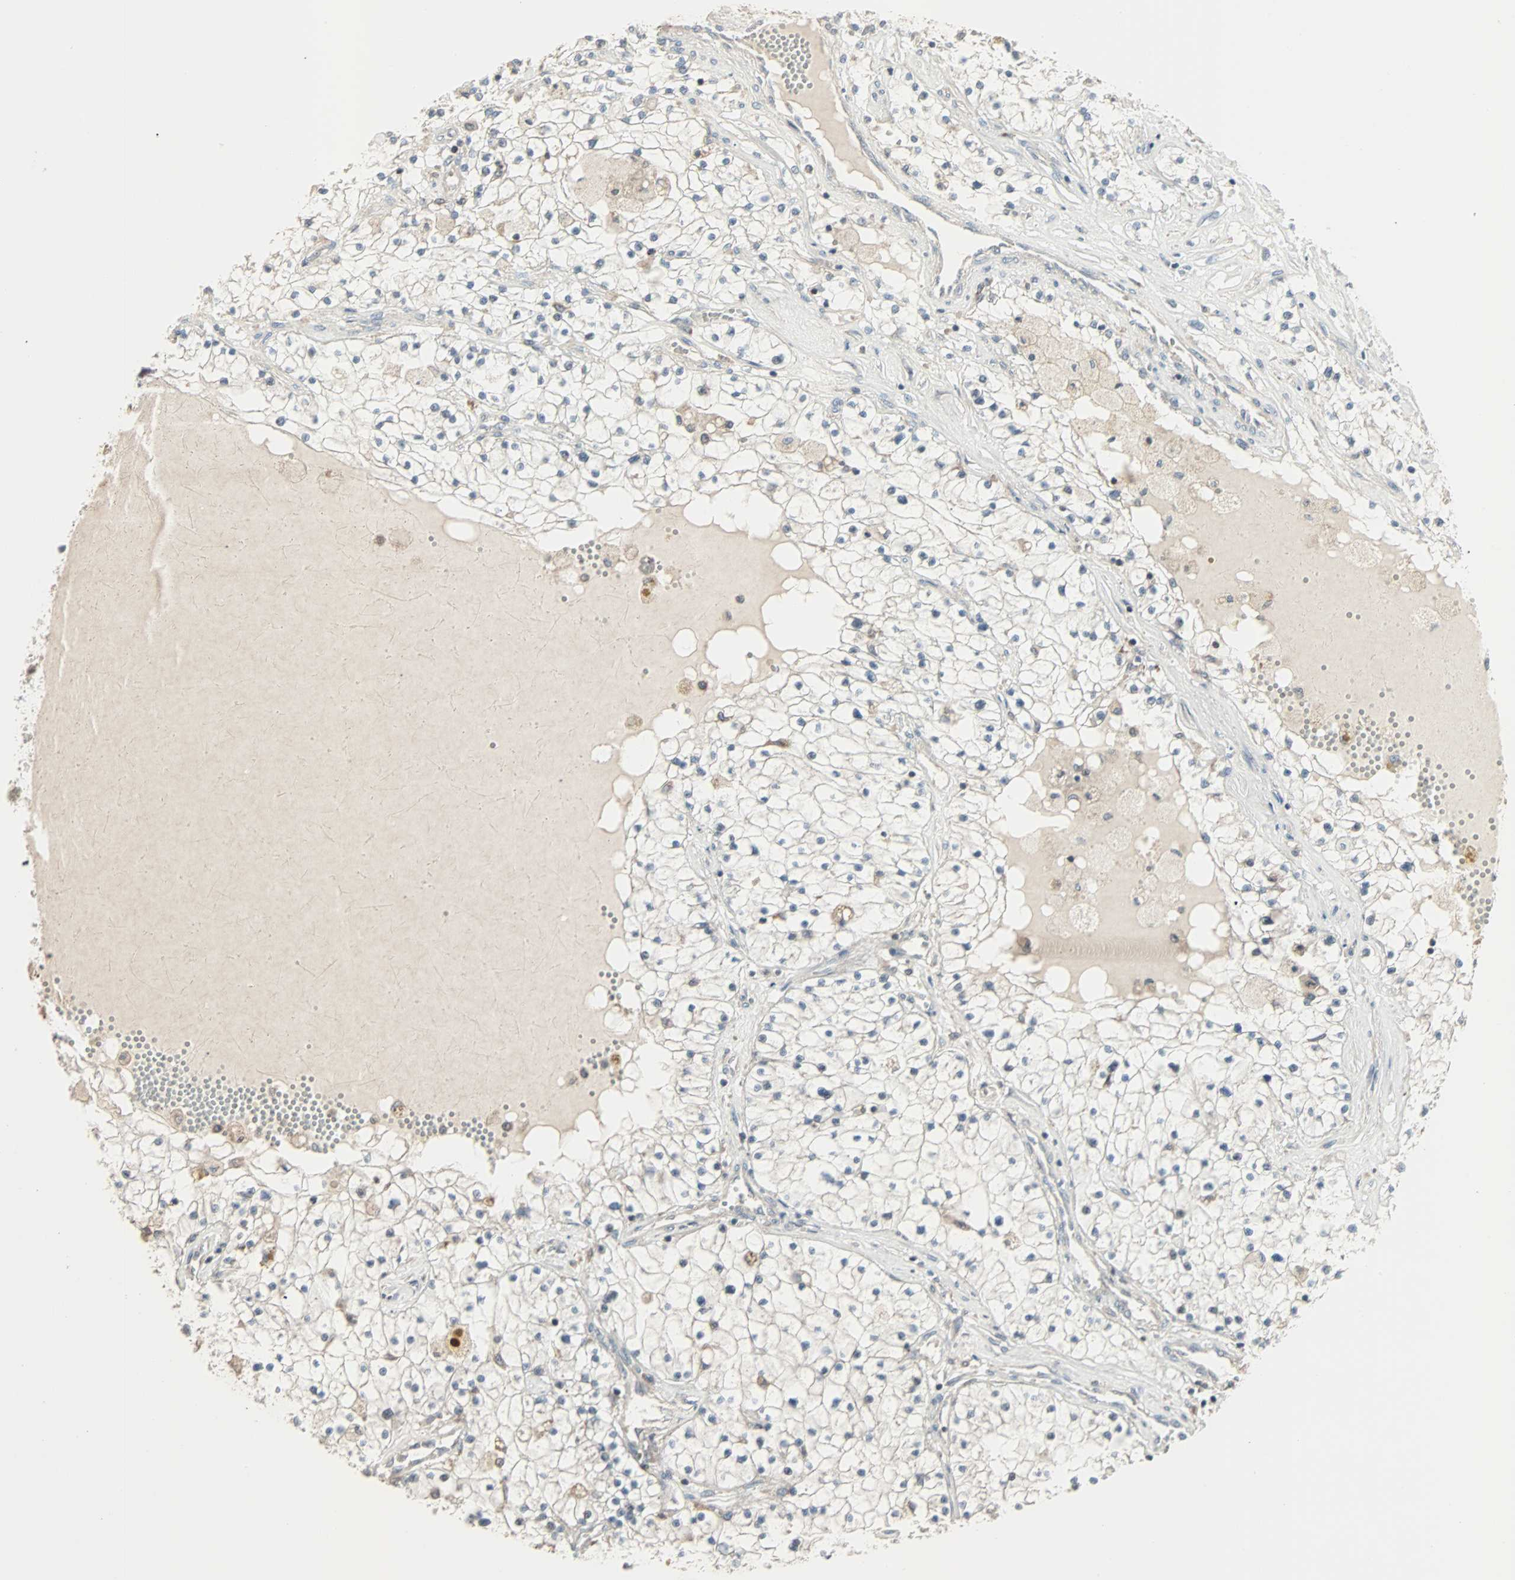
{"staining": {"intensity": "weak", "quantity": "<25%", "location": "cytoplasmic/membranous"}, "tissue": "renal cancer", "cell_type": "Tumor cells", "image_type": "cancer", "snomed": [{"axis": "morphology", "description": "Adenocarcinoma, NOS"}, {"axis": "topography", "description": "Kidney"}], "caption": "Tumor cells show no significant protein expression in renal cancer.", "gene": "KDM4A", "patient": {"sex": "male", "age": 68}}